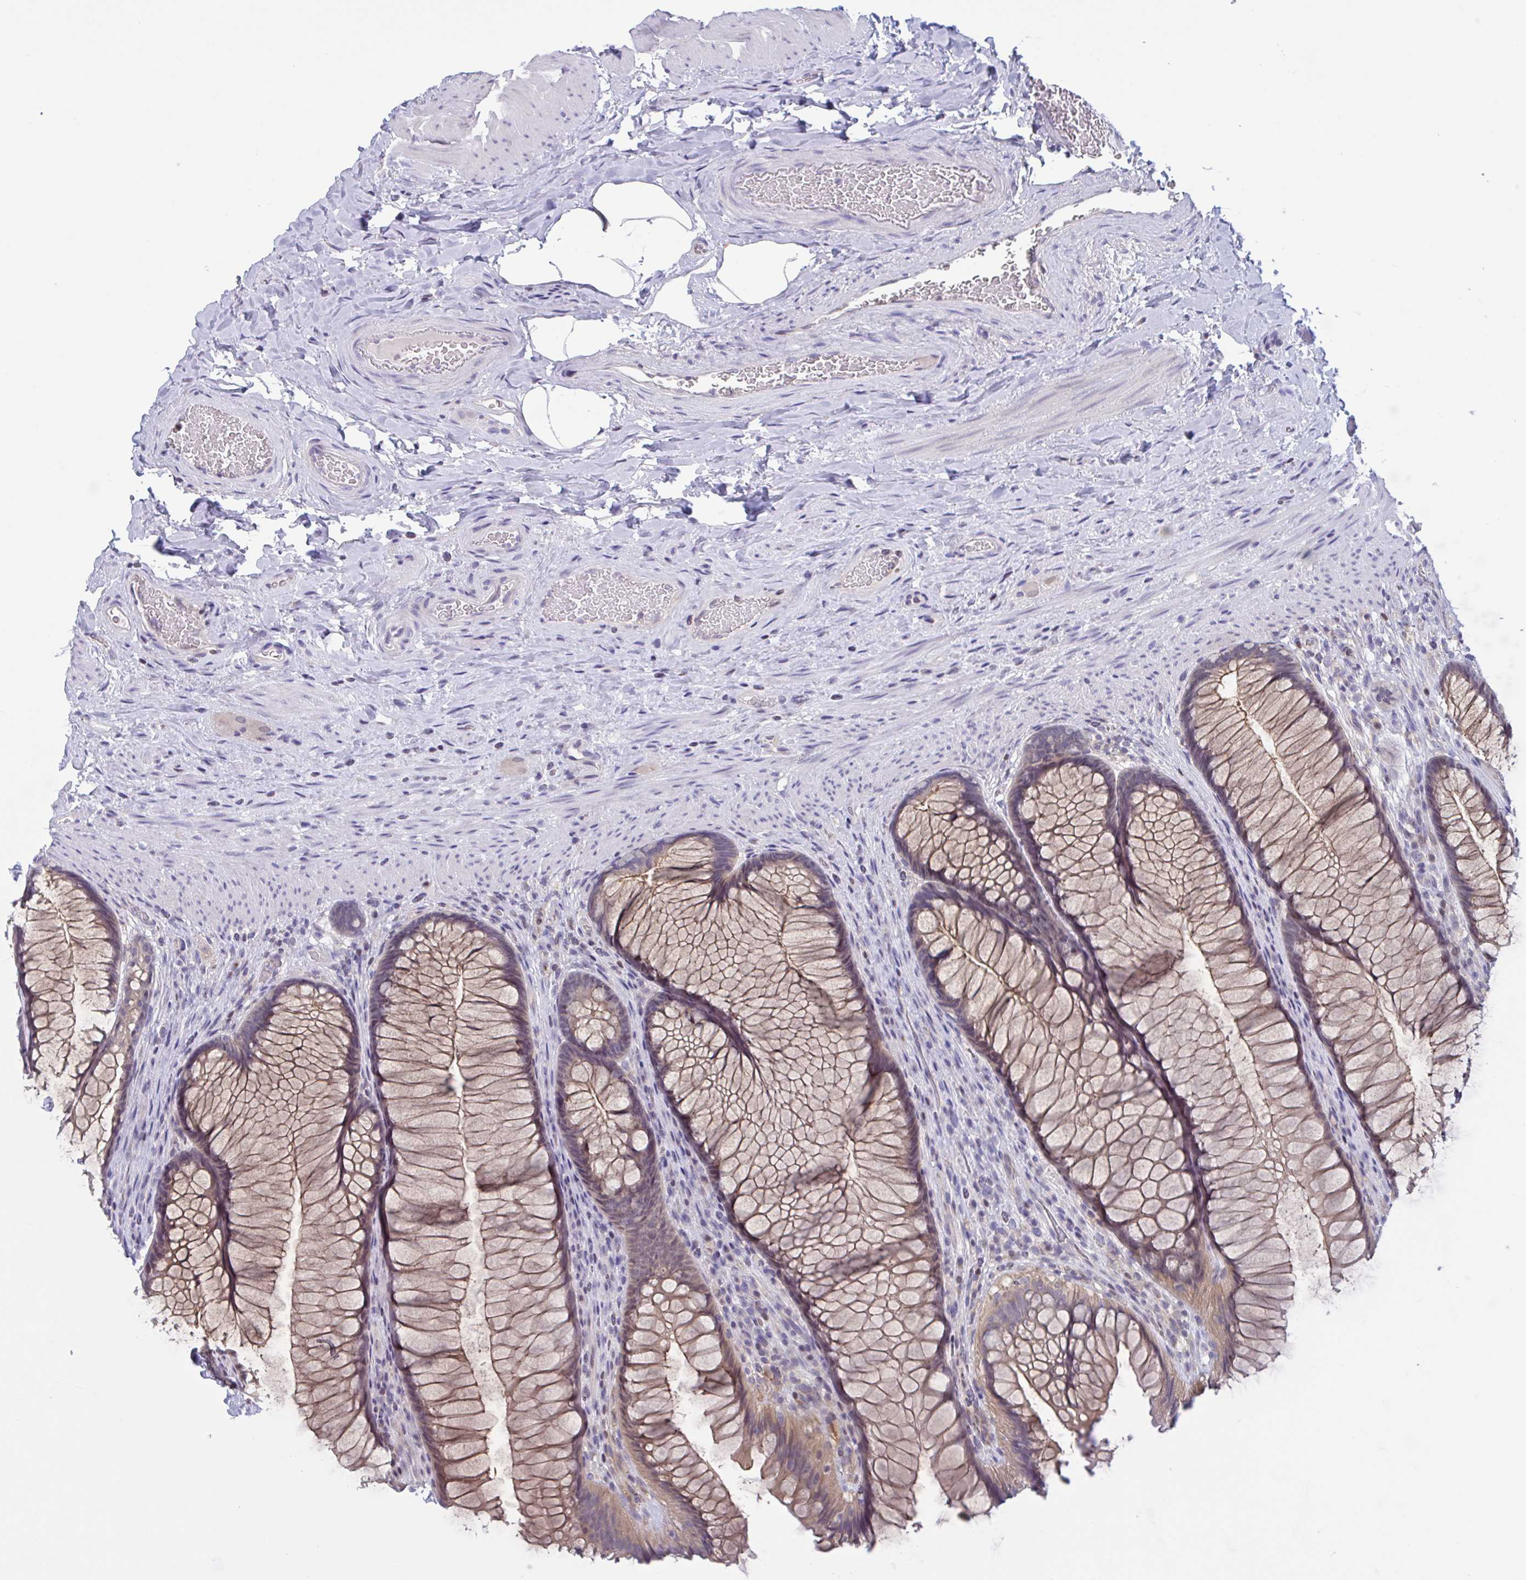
{"staining": {"intensity": "weak", "quantity": ">75%", "location": "cytoplasmic/membranous"}, "tissue": "rectum", "cell_type": "Glandular cells", "image_type": "normal", "snomed": [{"axis": "morphology", "description": "Normal tissue, NOS"}, {"axis": "topography", "description": "Rectum"}], "caption": "Glandular cells demonstrate low levels of weak cytoplasmic/membranous positivity in about >75% of cells in benign human rectum.", "gene": "SNX11", "patient": {"sex": "male", "age": 53}}